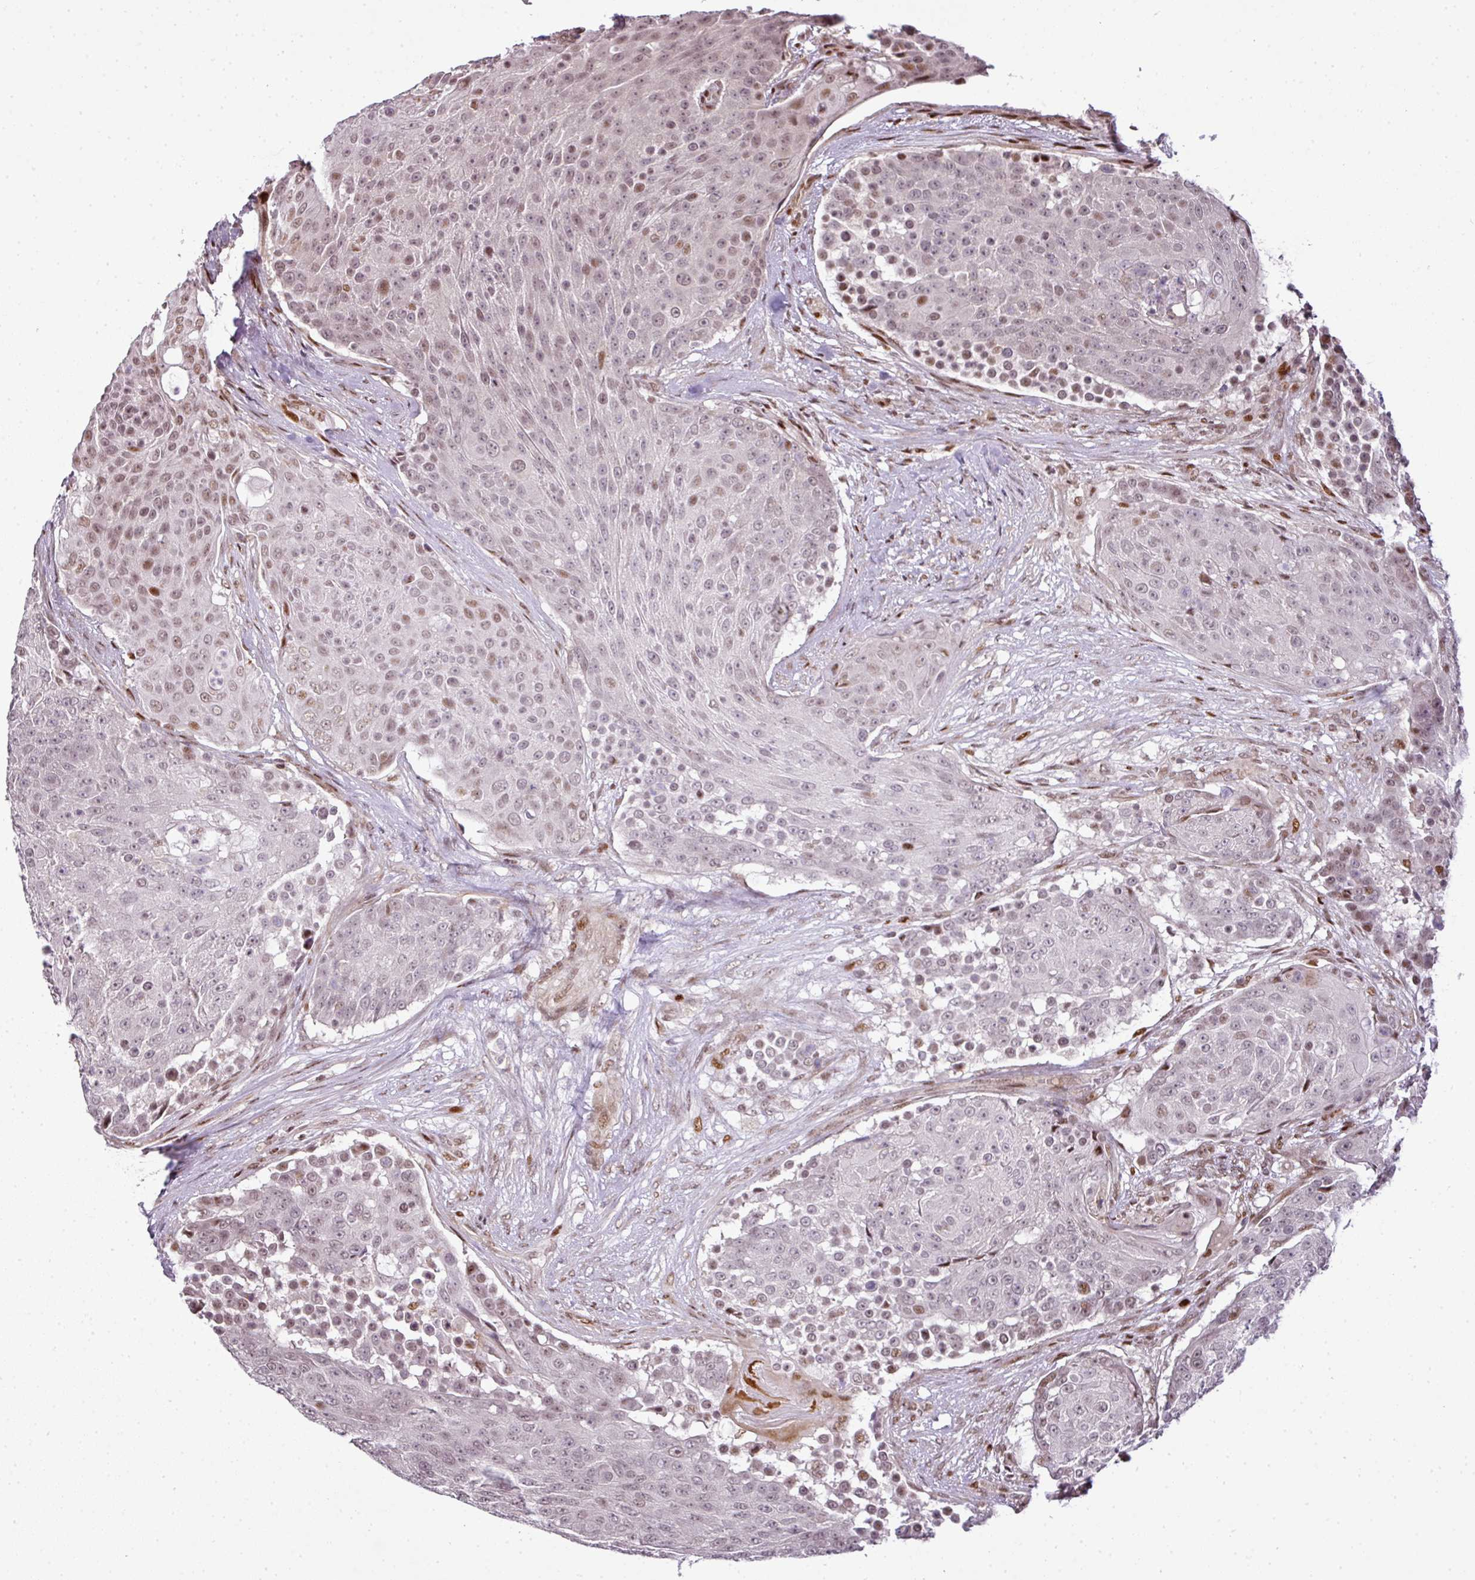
{"staining": {"intensity": "weak", "quantity": "25%-75%", "location": "nuclear"}, "tissue": "urothelial cancer", "cell_type": "Tumor cells", "image_type": "cancer", "snomed": [{"axis": "morphology", "description": "Urothelial carcinoma, High grade"}, {"axis": "topography", "description": "Urinary bladder"}], "caption": "Protein expression analysis of high-grade urothelial carcinoma demonstrates weak nuclear positivity in about 25%-75% of tumor cells.", "gene": "MYSM1", "patient": {"sex": "female", "age": 63}}